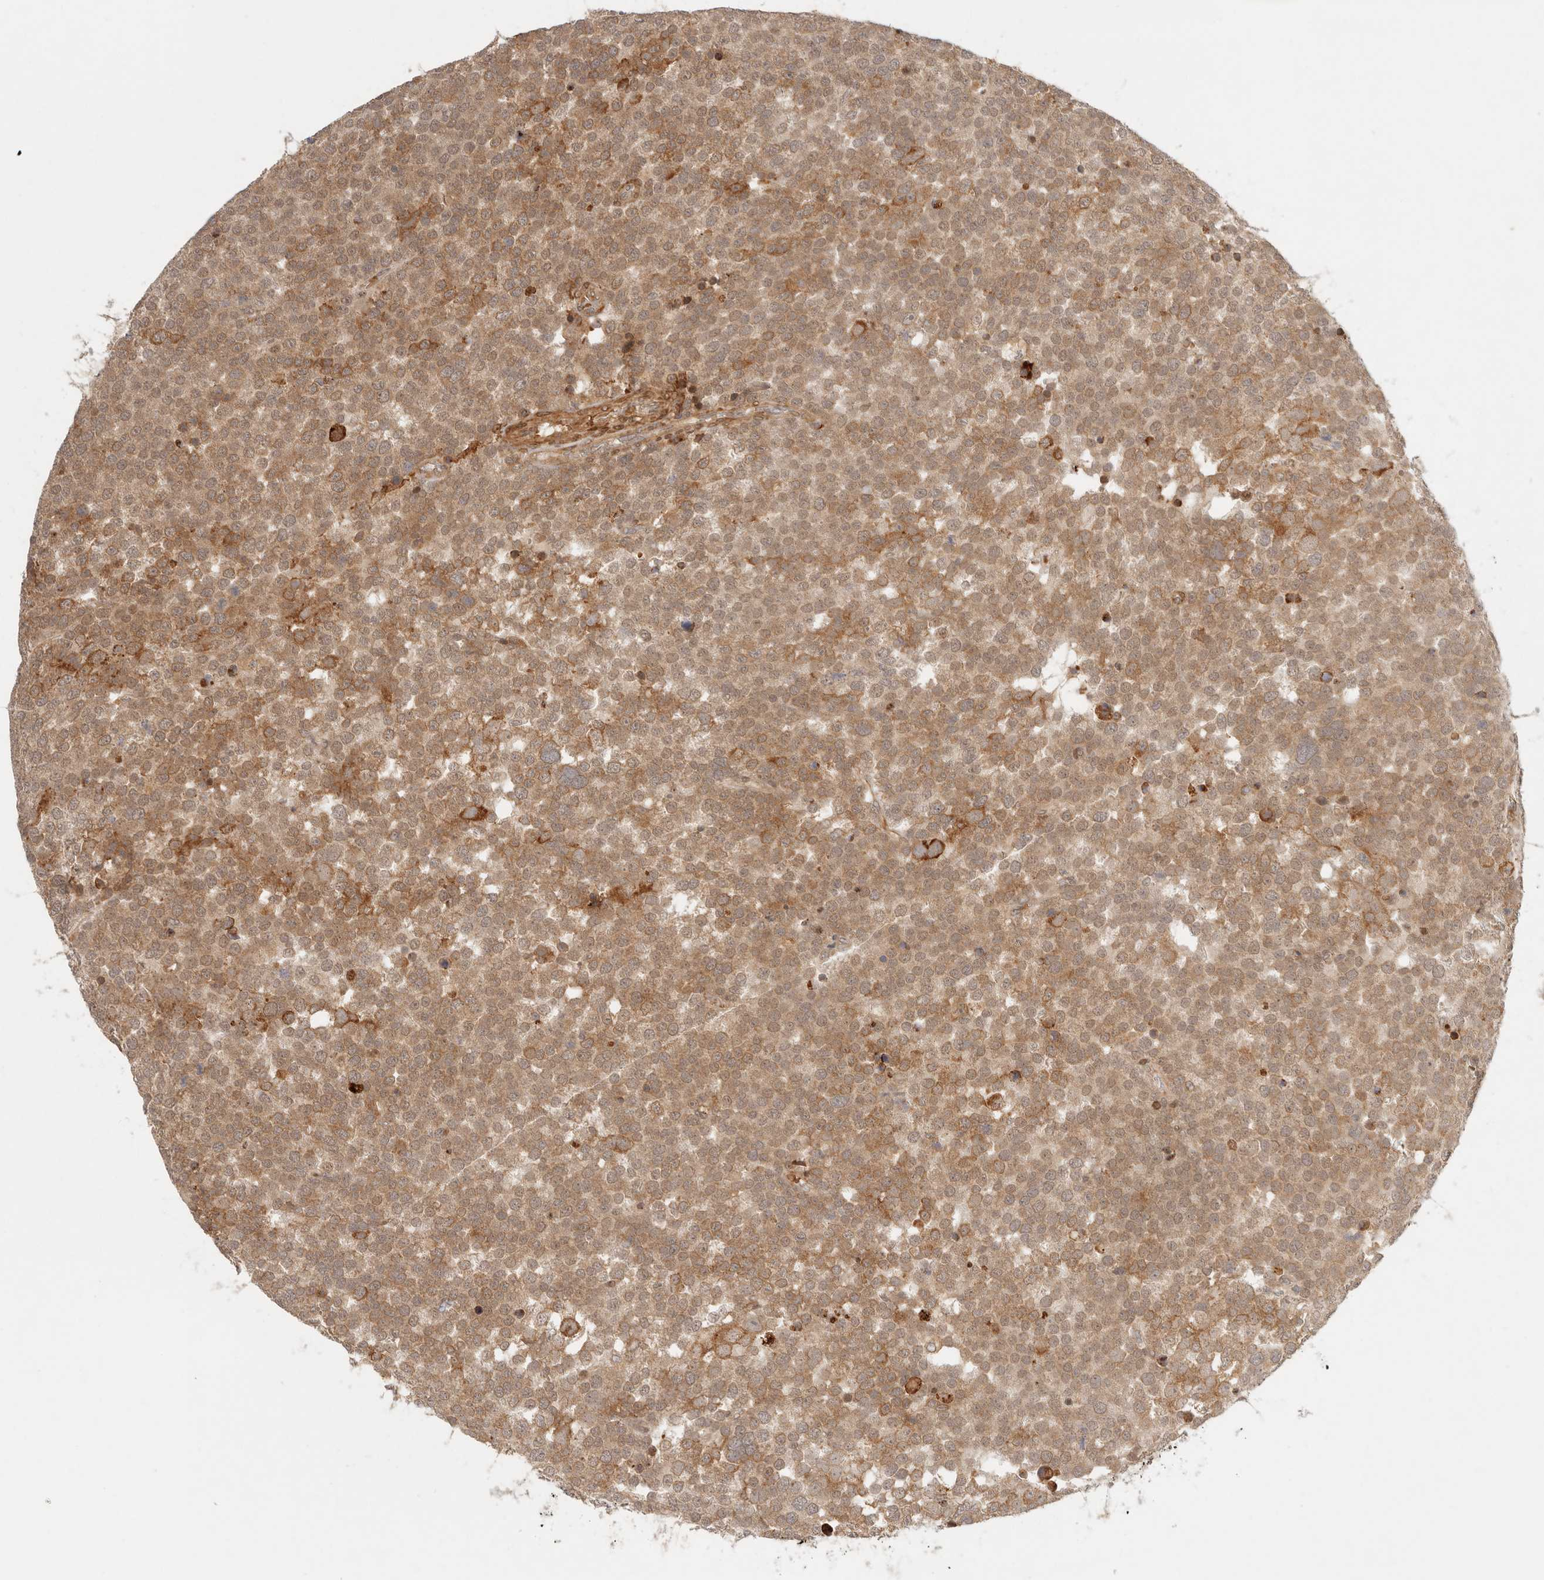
{"staining": {"intensity": "moderate", "quantity": ">75%", "location": "cytoplasmic/membranous"}, "tissue": "testis cancer", "cell_type": "Tumor cells", "image_type": "cancer", "snomed": [{"axis": "morphology", "description": "Seminoma, NOS"}, {"axis": "topography", "description": "Testis"}], "caption": "Immunohistochemistry (IHC) of human testis seminoma shows medium levels of moderate cytoplasmic/membranous expression in approximately >75% of tumor cells.", "gene": "AHDC1", "patient": {"sex": "male", "age": 71}}